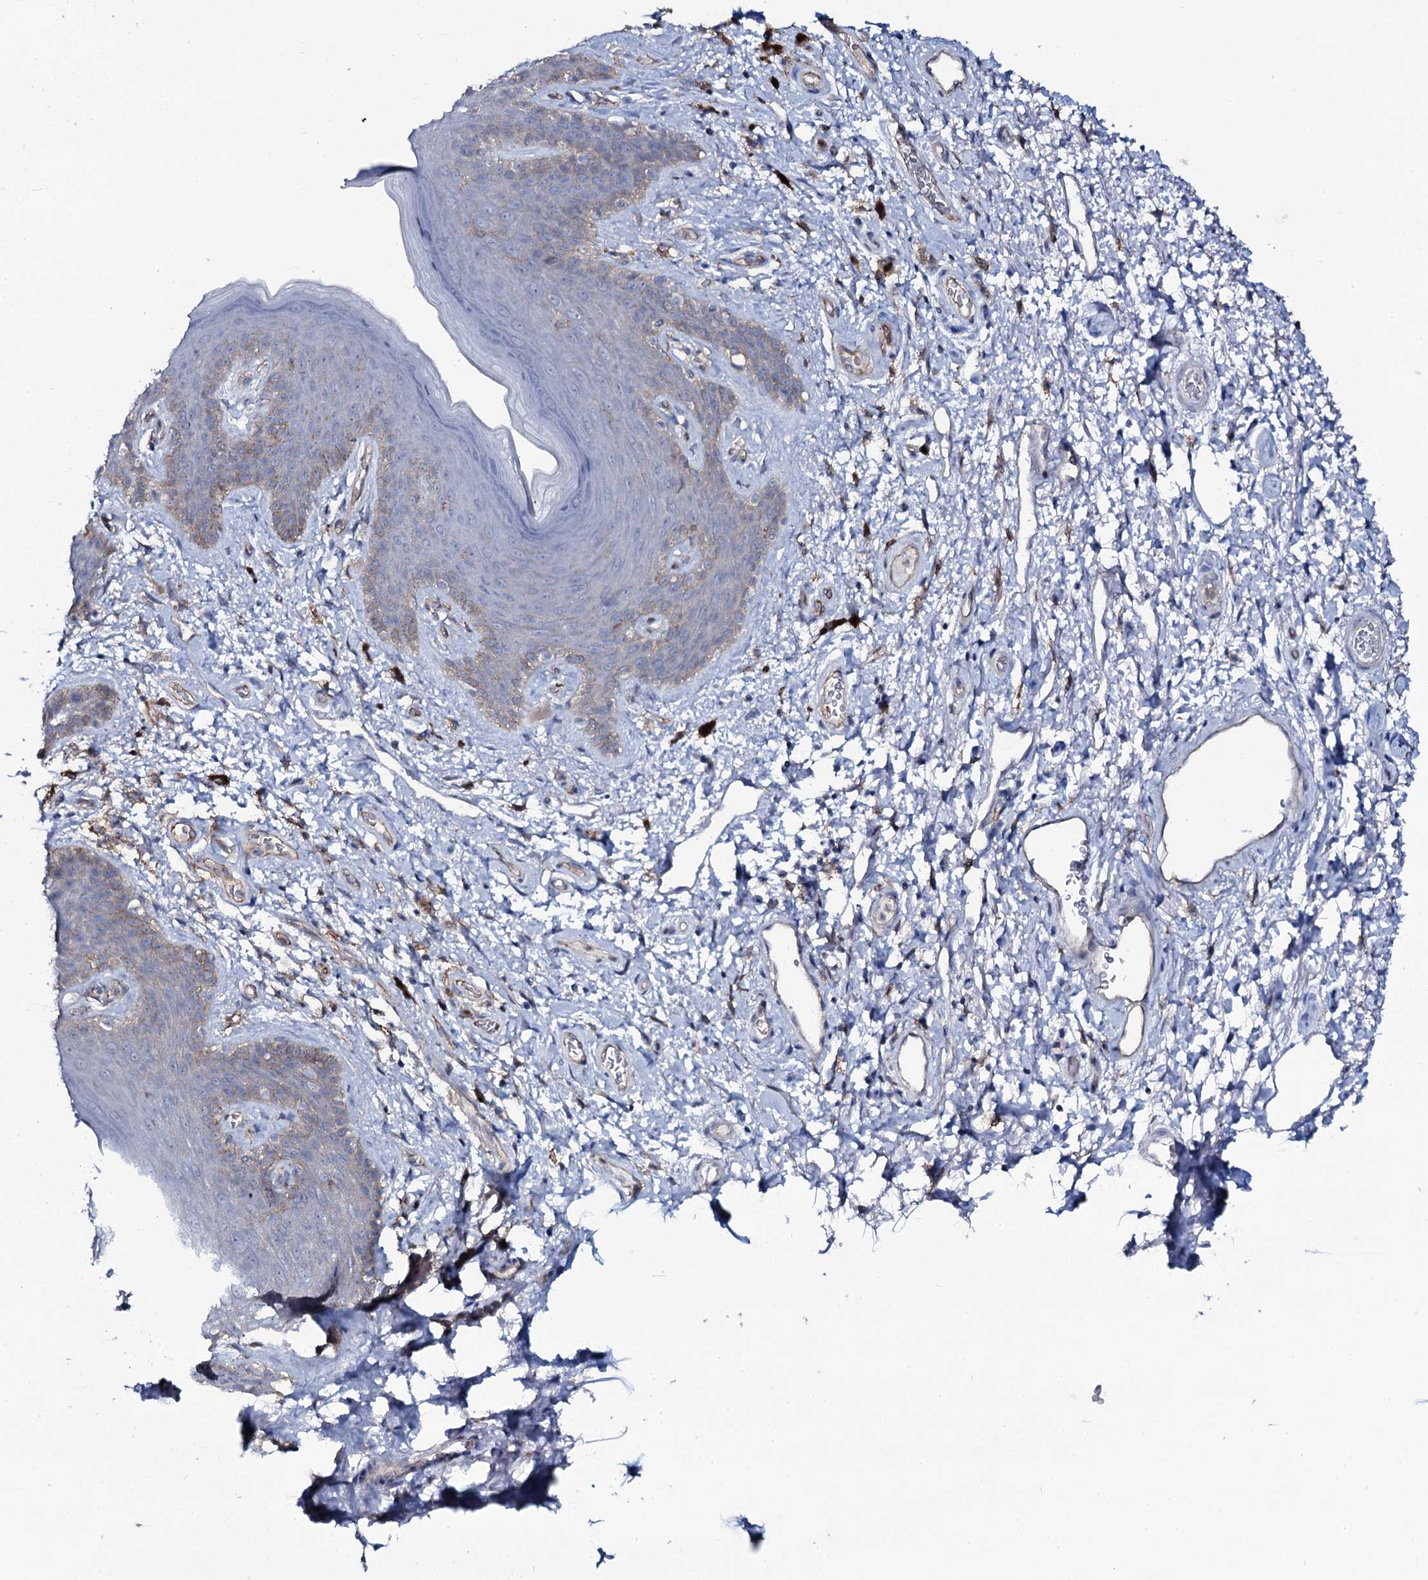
{"staining": {"intensity": "weak", "quantity": "<25%", "location": "cytoplasmic/membranous"}, "tissue": "skin", "cell_type": "Epidermal cells", "image_type": "normal", "snomed": [{"axis": "morphology", "description": "Normal tissue, NOS"}, {"axis": "topography", "description": "Anal"}], "caption": "Immunohistochemistry (IHC) micrograph of benign skin: human skin stained with DAB (3,3'-diaminobenzidine) exhibits no significant protein staining in epidermal cells. The staining is performed using DAB (3,3'-diaminobenzidine) brown chromogen with nuclei counter-stained in using hematoxylin.", "gene": "SNAP23", "patient": {"sex": "female", "age": 46}}